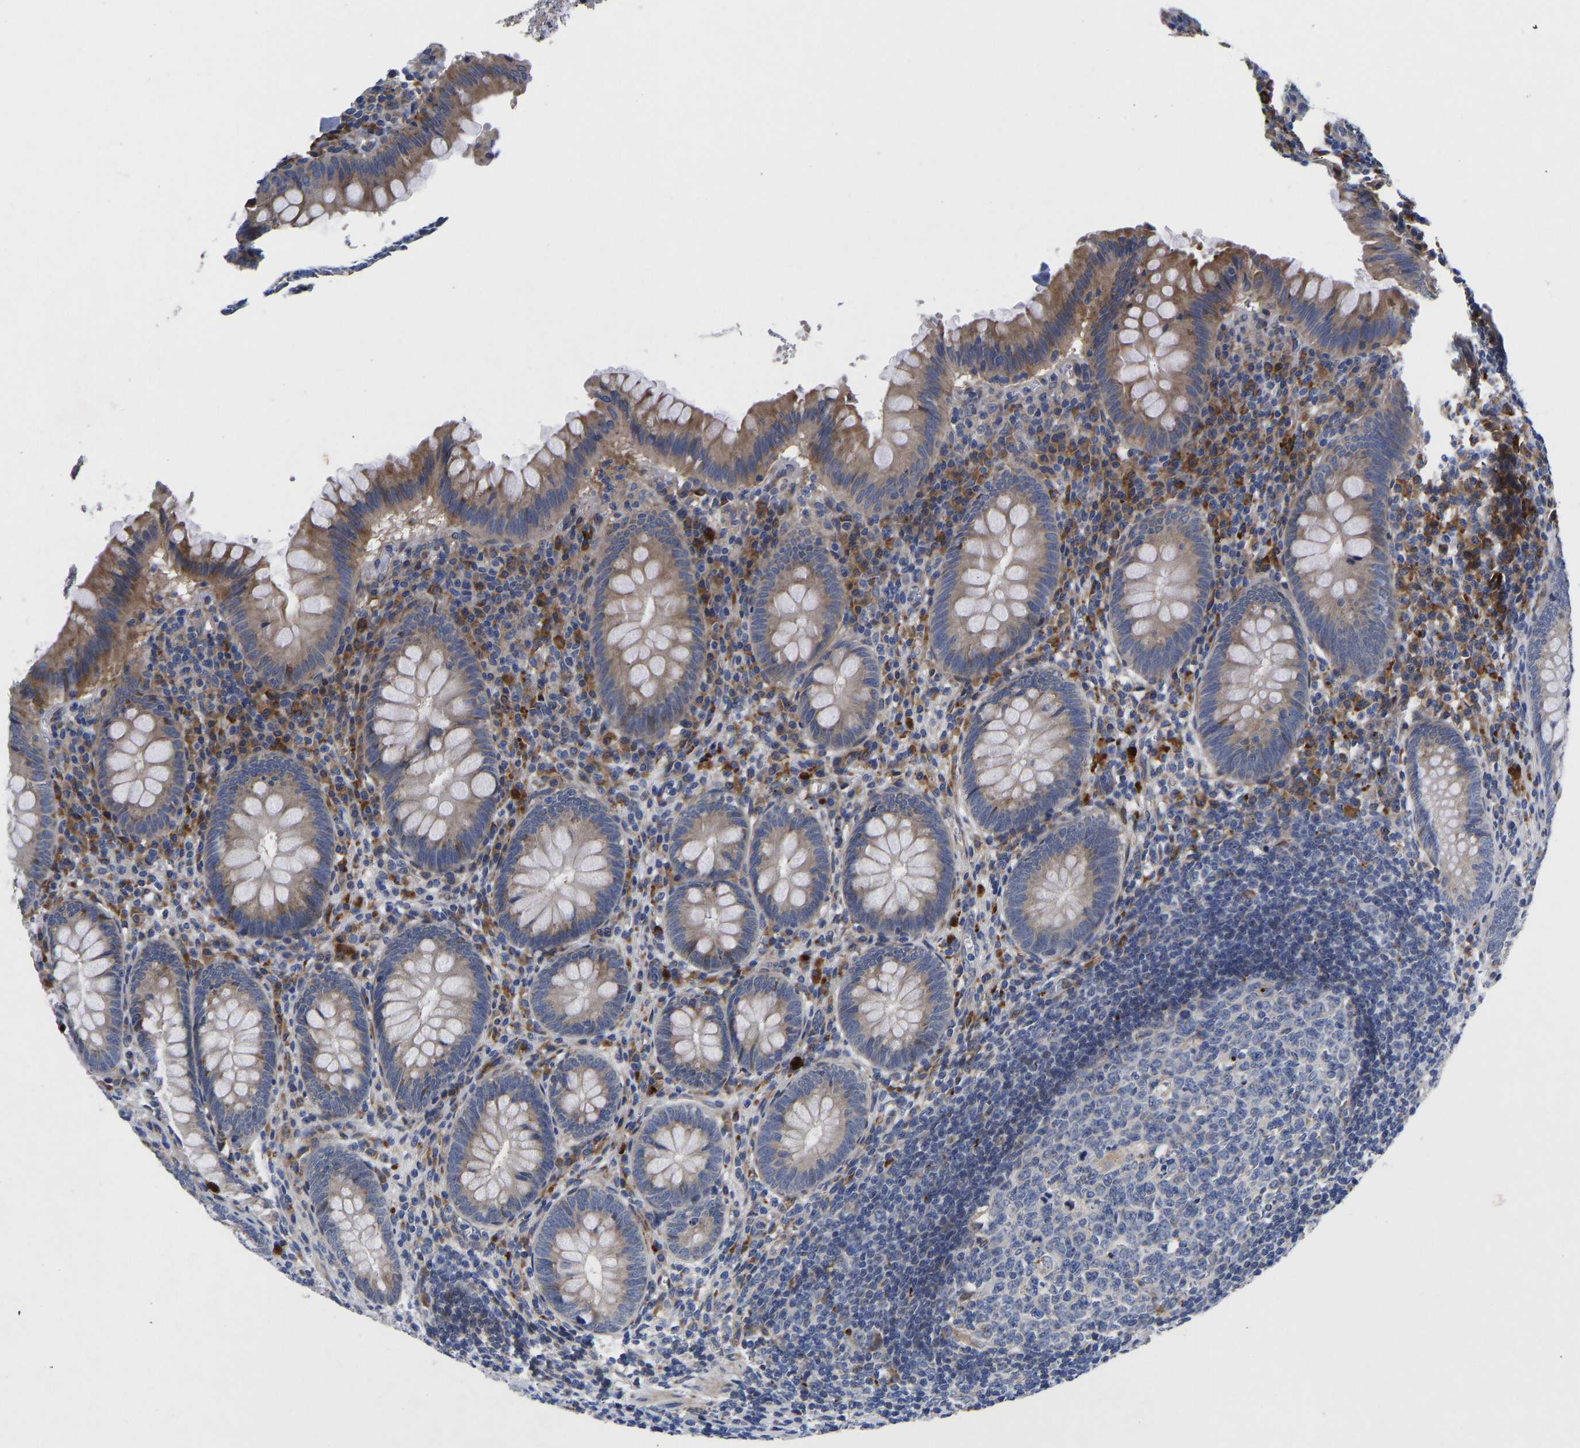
{"staining": {"intensity": "moderate", "quantity": "25%-75%", "location": "cytoplasmic/membranous"}, "tissue": "appendix", "cell_type": "Glandular cells", "image_type": "normal", "snomed": [{"axis": "morphology", "description": "Normal tissue, NOS"}, {"axis": "topography", "description": "Appendix"}], "caption": "Normal appendix was stained to show a protein in brown. There is medium levels of moderate cytoplasmic/membranous positivity in approximately 25%-75% of glandular cells.", "gene": "TMEM38B", "patient": {"sex": "male", "age": 56}}